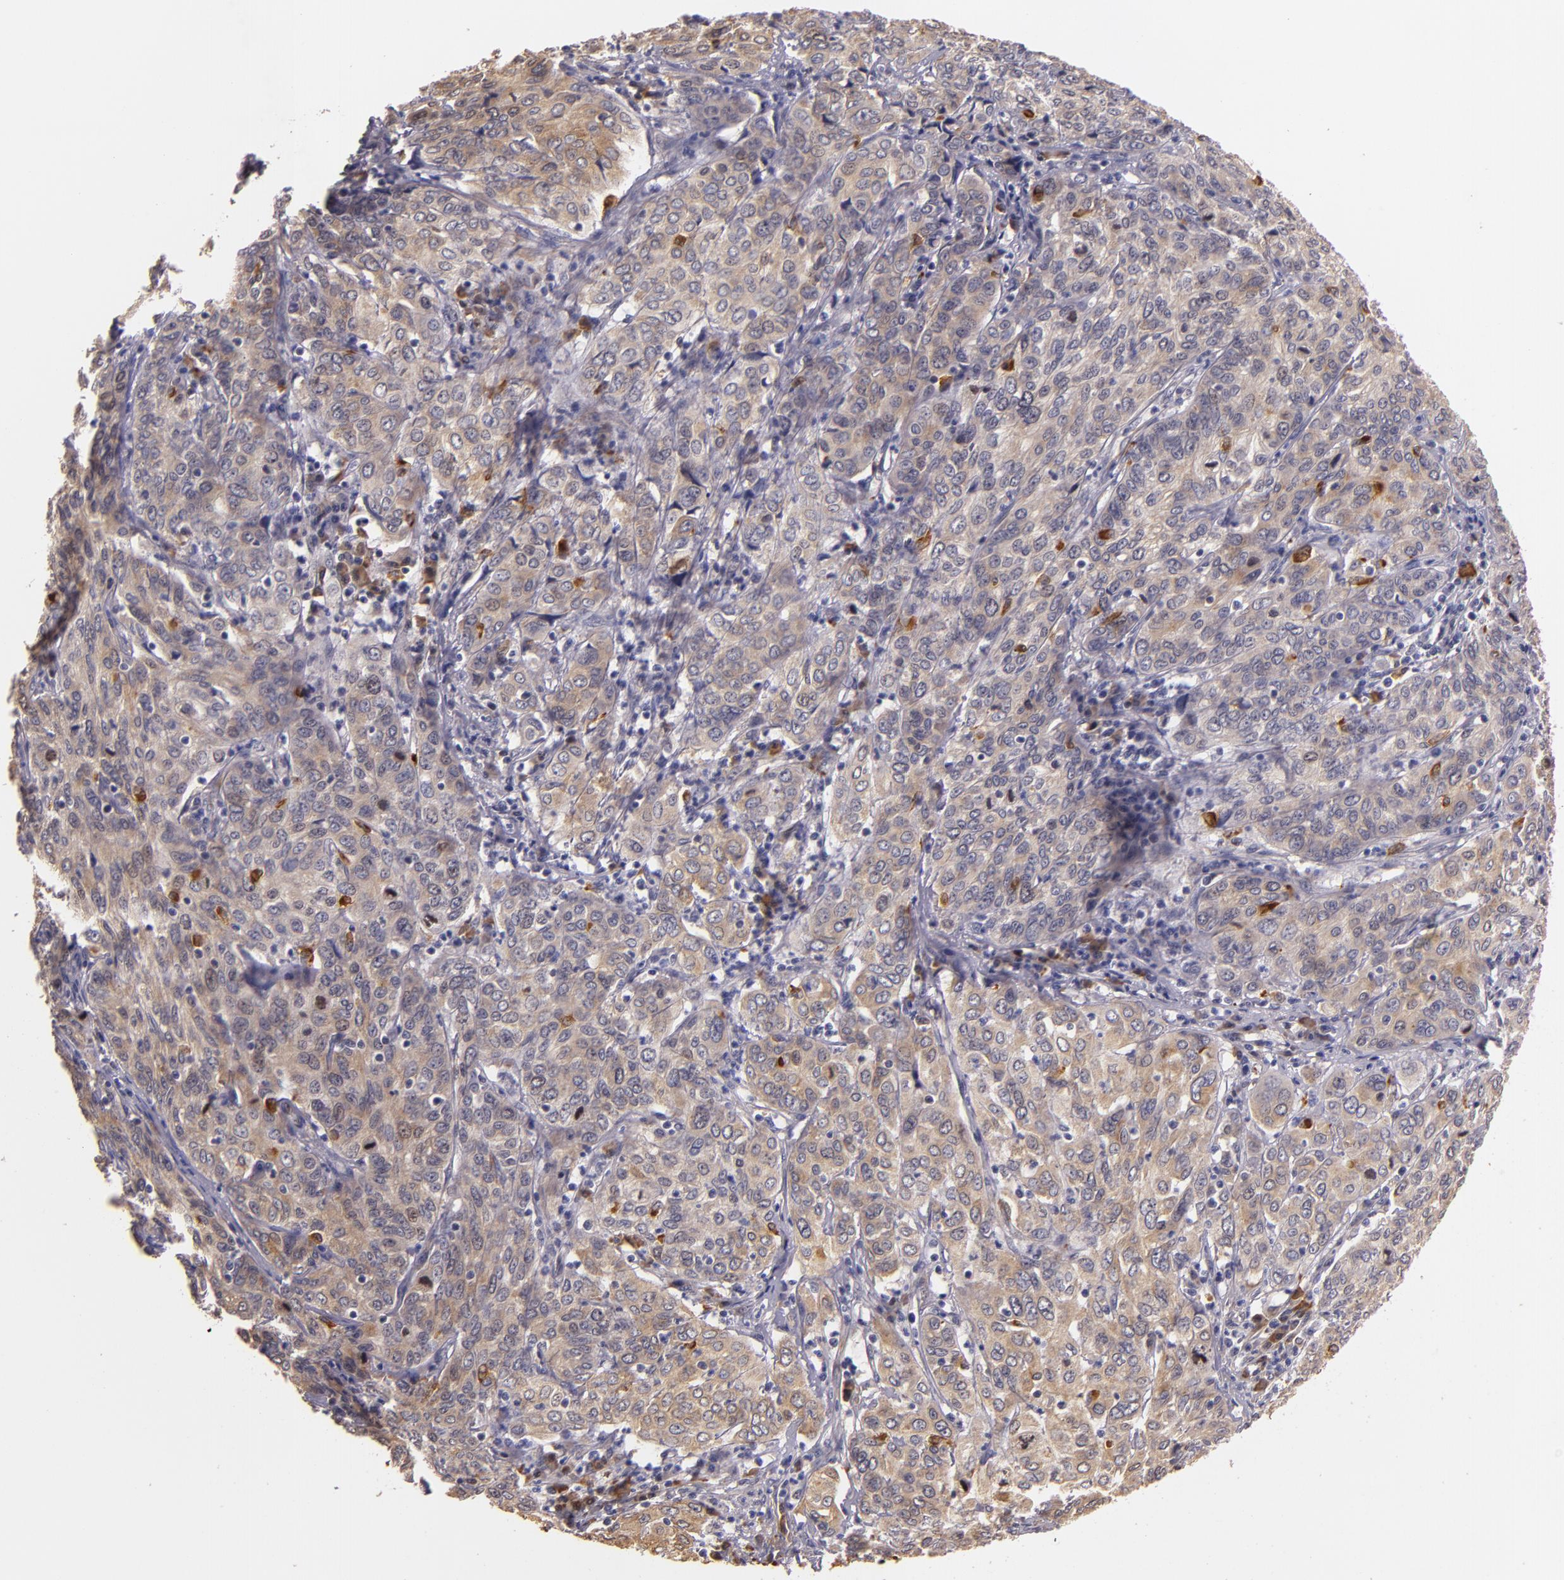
{"staining": {"intensity": "weak", "quantity": "25%-75%", "location": "cytoplasmic/membranous"}, "tissue": "cervical cancer", "cell_type": "Tumor cells", "image_type": "cancer", "snomed": [{"axis": "morphology", "description": "Squamous cell carcinoma, NOS"}, {"axis": "topography", "description": "Cervix"}], "caption": "Squamous cell carcinoma (cervical) was stained to show a protein in brown. There is low levels of weak cytoplasmic/membranous staining in approximately 25%-75% of tumor cells.", "gene": "SYTL4", "patient": {"sex": "female", "age": 38}}